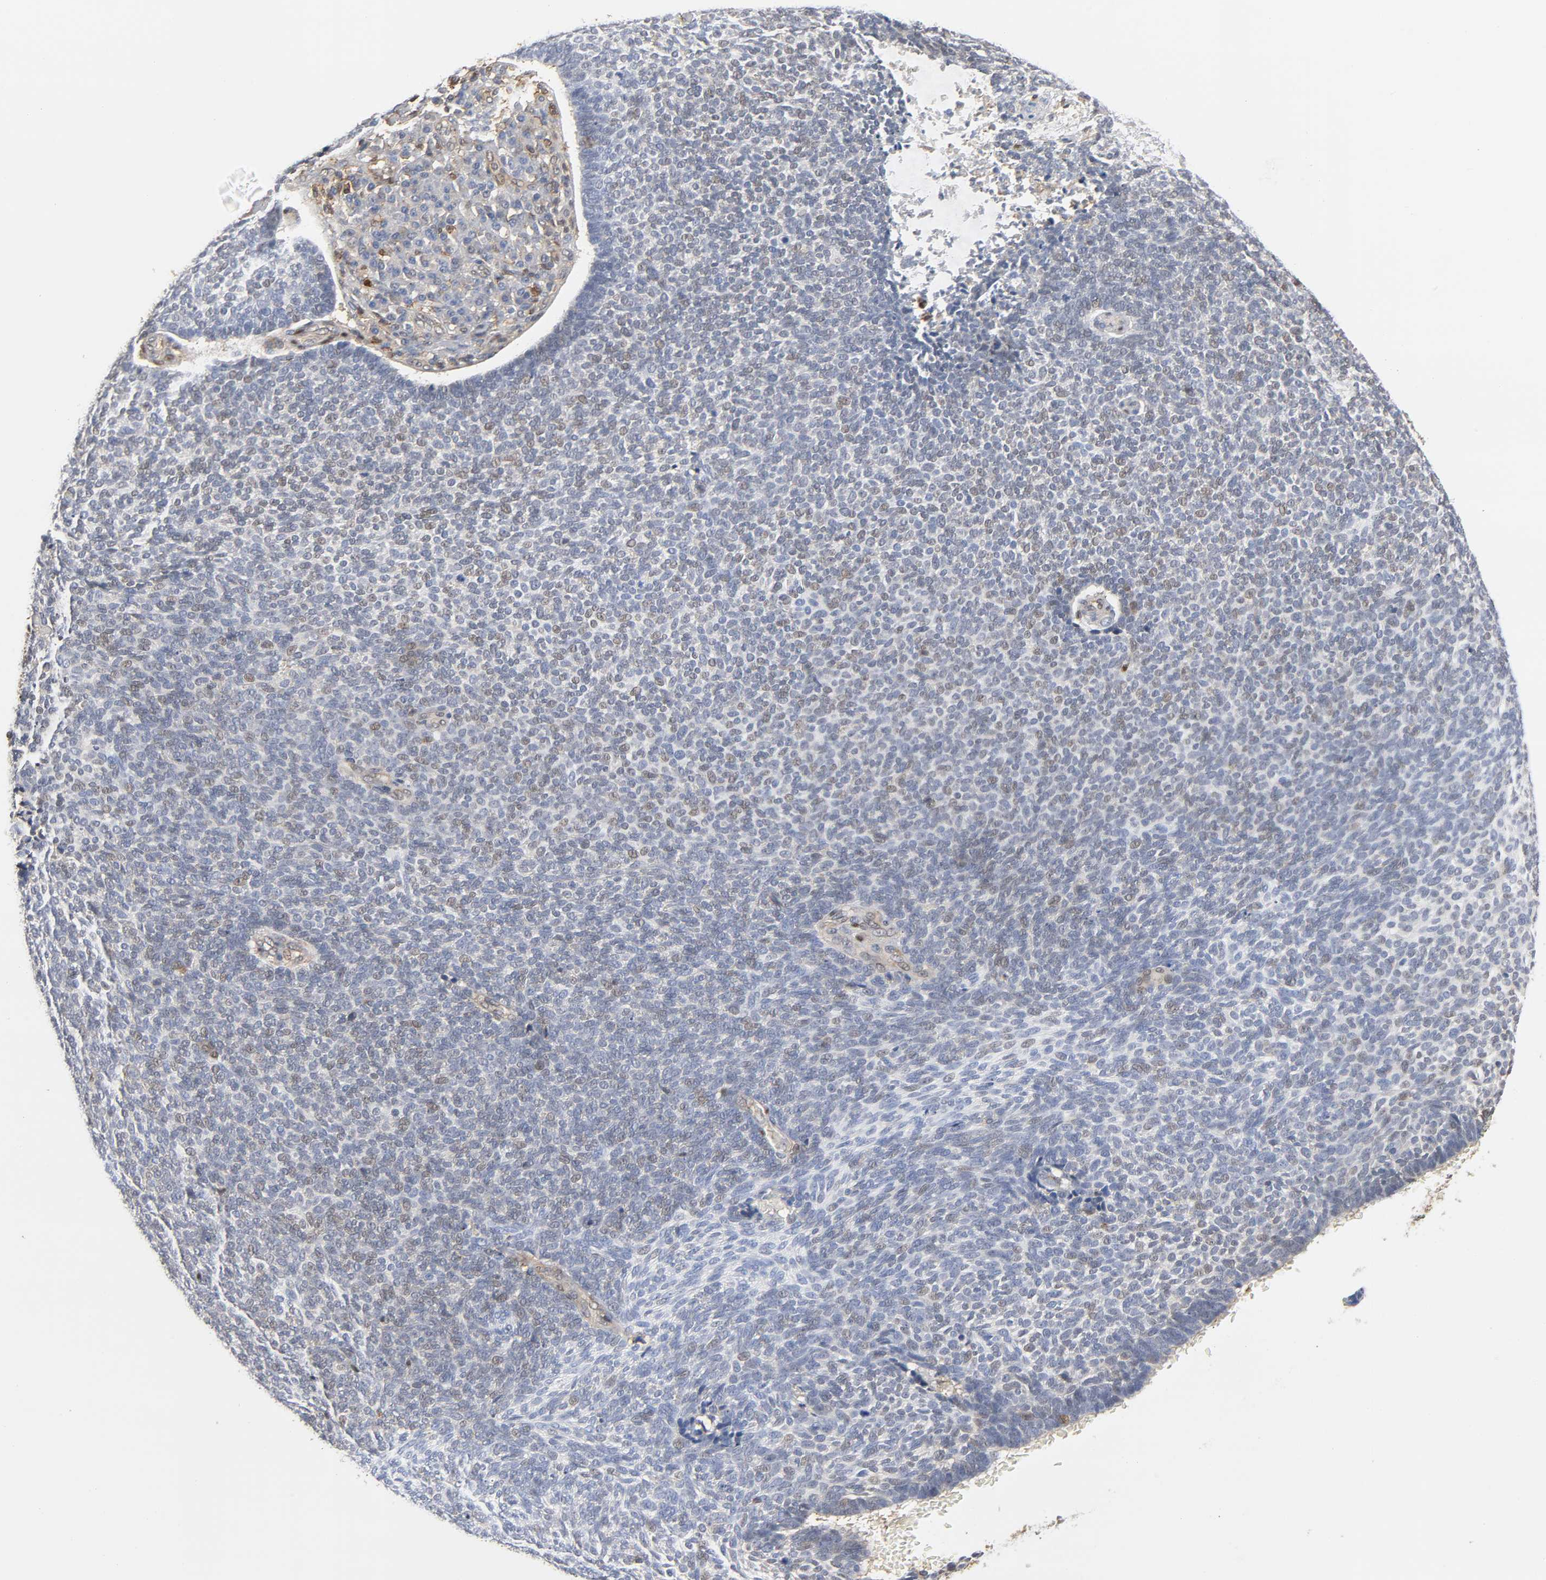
{"staining": {"intensity": "negative", "quantity": "none", "location": "none"}, "tissue": "skin cancer", "cell_type": "Tumor cells", "image_type": "cancer", "snomed": [{"axis": "morphology", "description": "Basal cell carcinoma"}, {"axis": "topography", "description": "Skin"}], "caption": "This histopathology image is of skin cancer stained with IHC to label a protein in brown with the nuclei are counter-stained blue. There is no staining in tumor cells.", "gene": "ANXA11", "patient": {"sex": "male", "age": 87}}